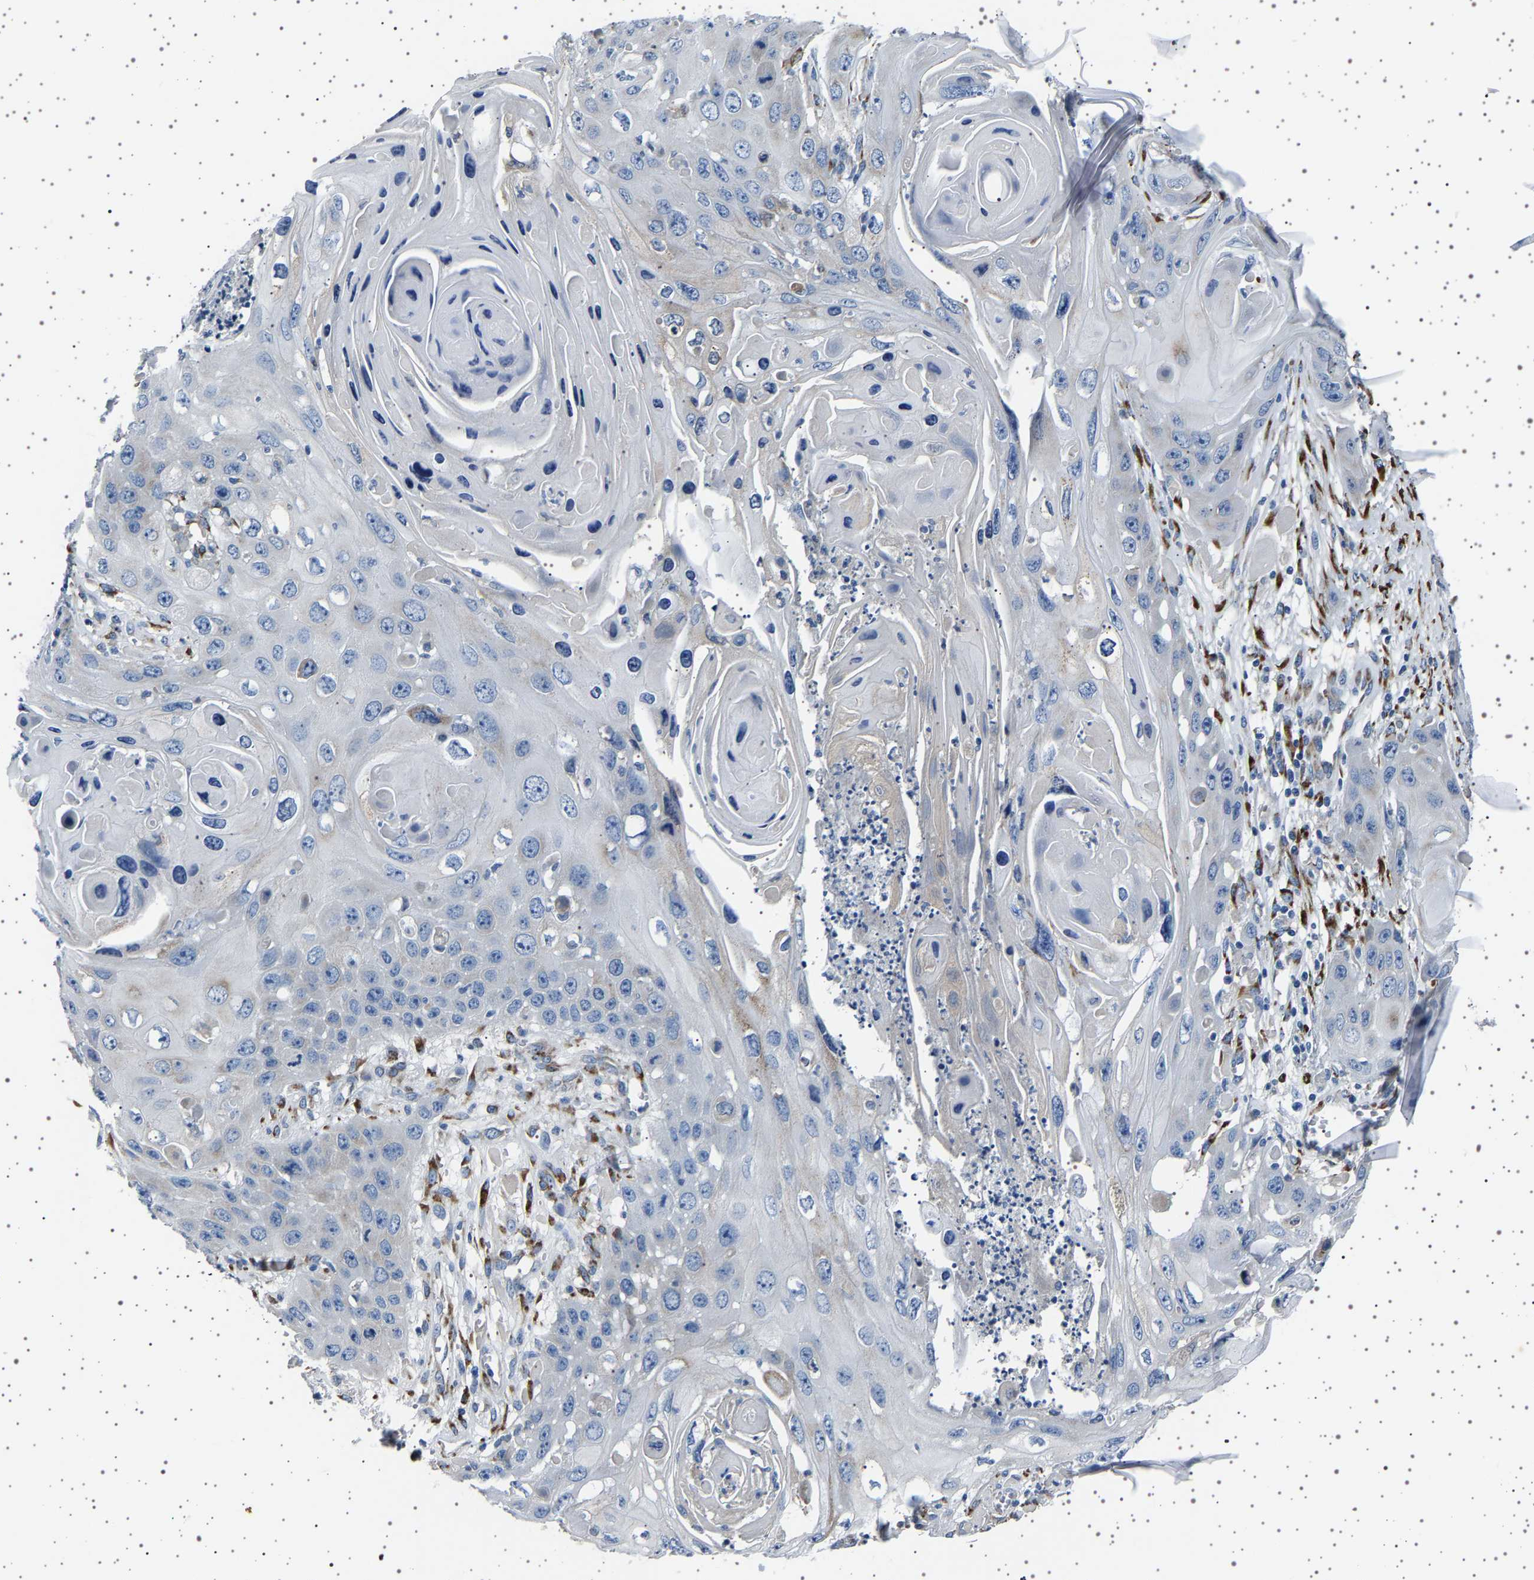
{"staining": {"intensity": "negative", "quantity": "none", "location": "none"}, "tissue": "skin cancer", "cell_type": "Tumor cells", "image_type": "cancer", "snomed": [{"axis": "morphology", "description": "Squamous cell carcinoma, NOS"}, {"axis": "topography", "description": "Skin"}], "caption": "This is an immunohistochemistry (IHC) histopathology image of human skin cancer (squamous cell carcinoma). There is no staining in tumor cells.", "gene": "FTCD", "patient": {"sex": "male", "age": 55}}